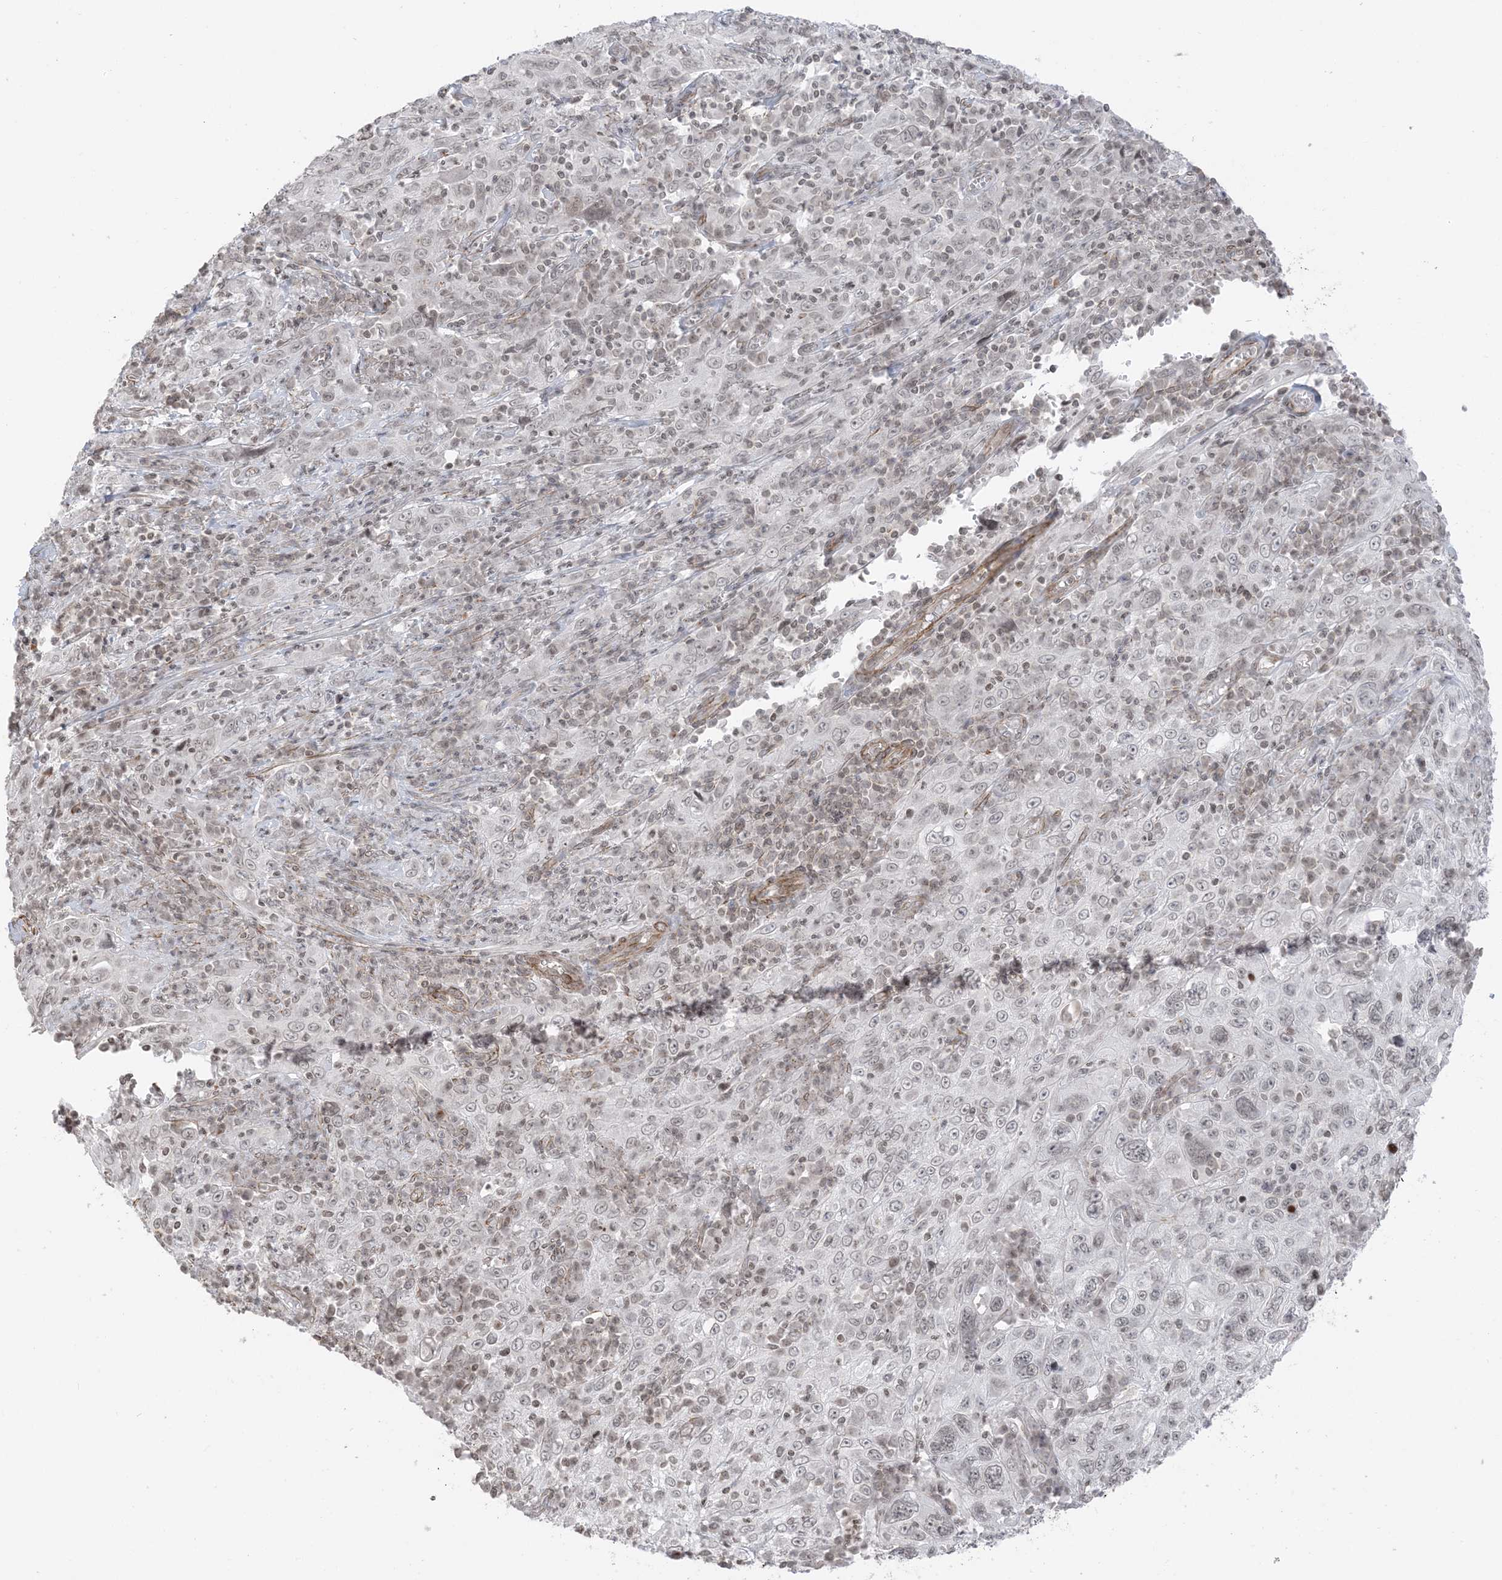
{"staining": {"intensity": "weak", "quantity": ">75%", "location": "nuclear"}, "tissue": "cervical cancer", "cell_type": "Tumor cells", "image_type": "cancer", "snomed": [{"axis": "morphology", "description": "Squamous cell carcinoma, NOS"}, {"axis": "topography", "description": "Cervix"}], "caption": "IHC (DAB) staining of cervical squamous cell carcinoma shows weak nuclear protein positivity in approximately >75% of tumor cells.", "gene": "METAP1D", "patient": {"sex": "female", "age": 46}}